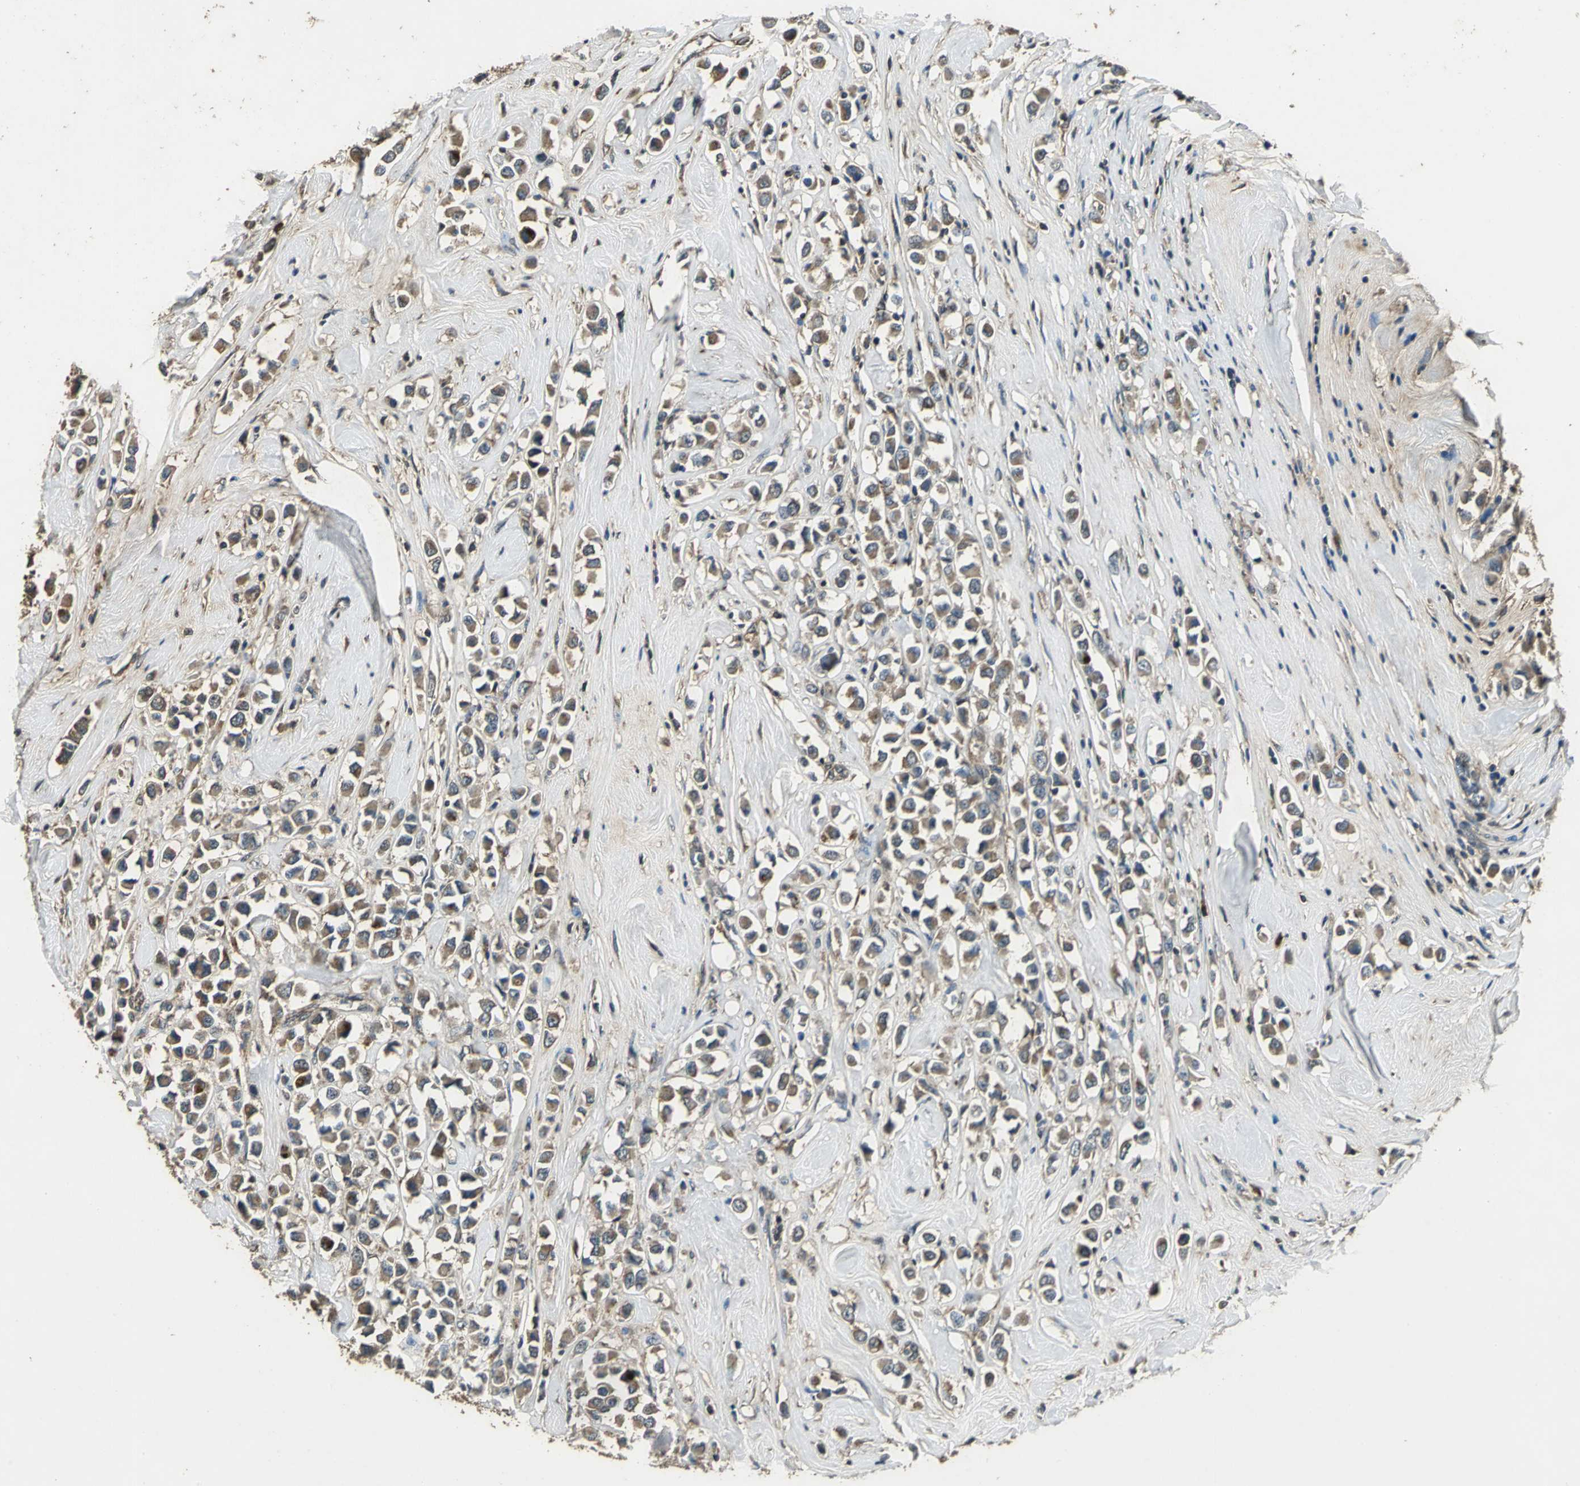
{"staining": {"intensity": "moderate", "quantity": ">75%", "location": "cytoplasmic/membranous"}, "tissue": "breast cancer", "cell_type": "Tumor cells", "image_type": "cancer", "snomed": [{"axis": "morphology", "description": "Duct carcinoma"}, {"axis": "topography", "description": "Breast"}], "caption": "Protein expression analysis of human breast cancer (invasive ductal carcinoma) reveals moderate cytoplasmic/membranous expression in approximately >75% of tumor cells.", "gene": "IRF3", "patient": {"sex": "female", "age": 61}}